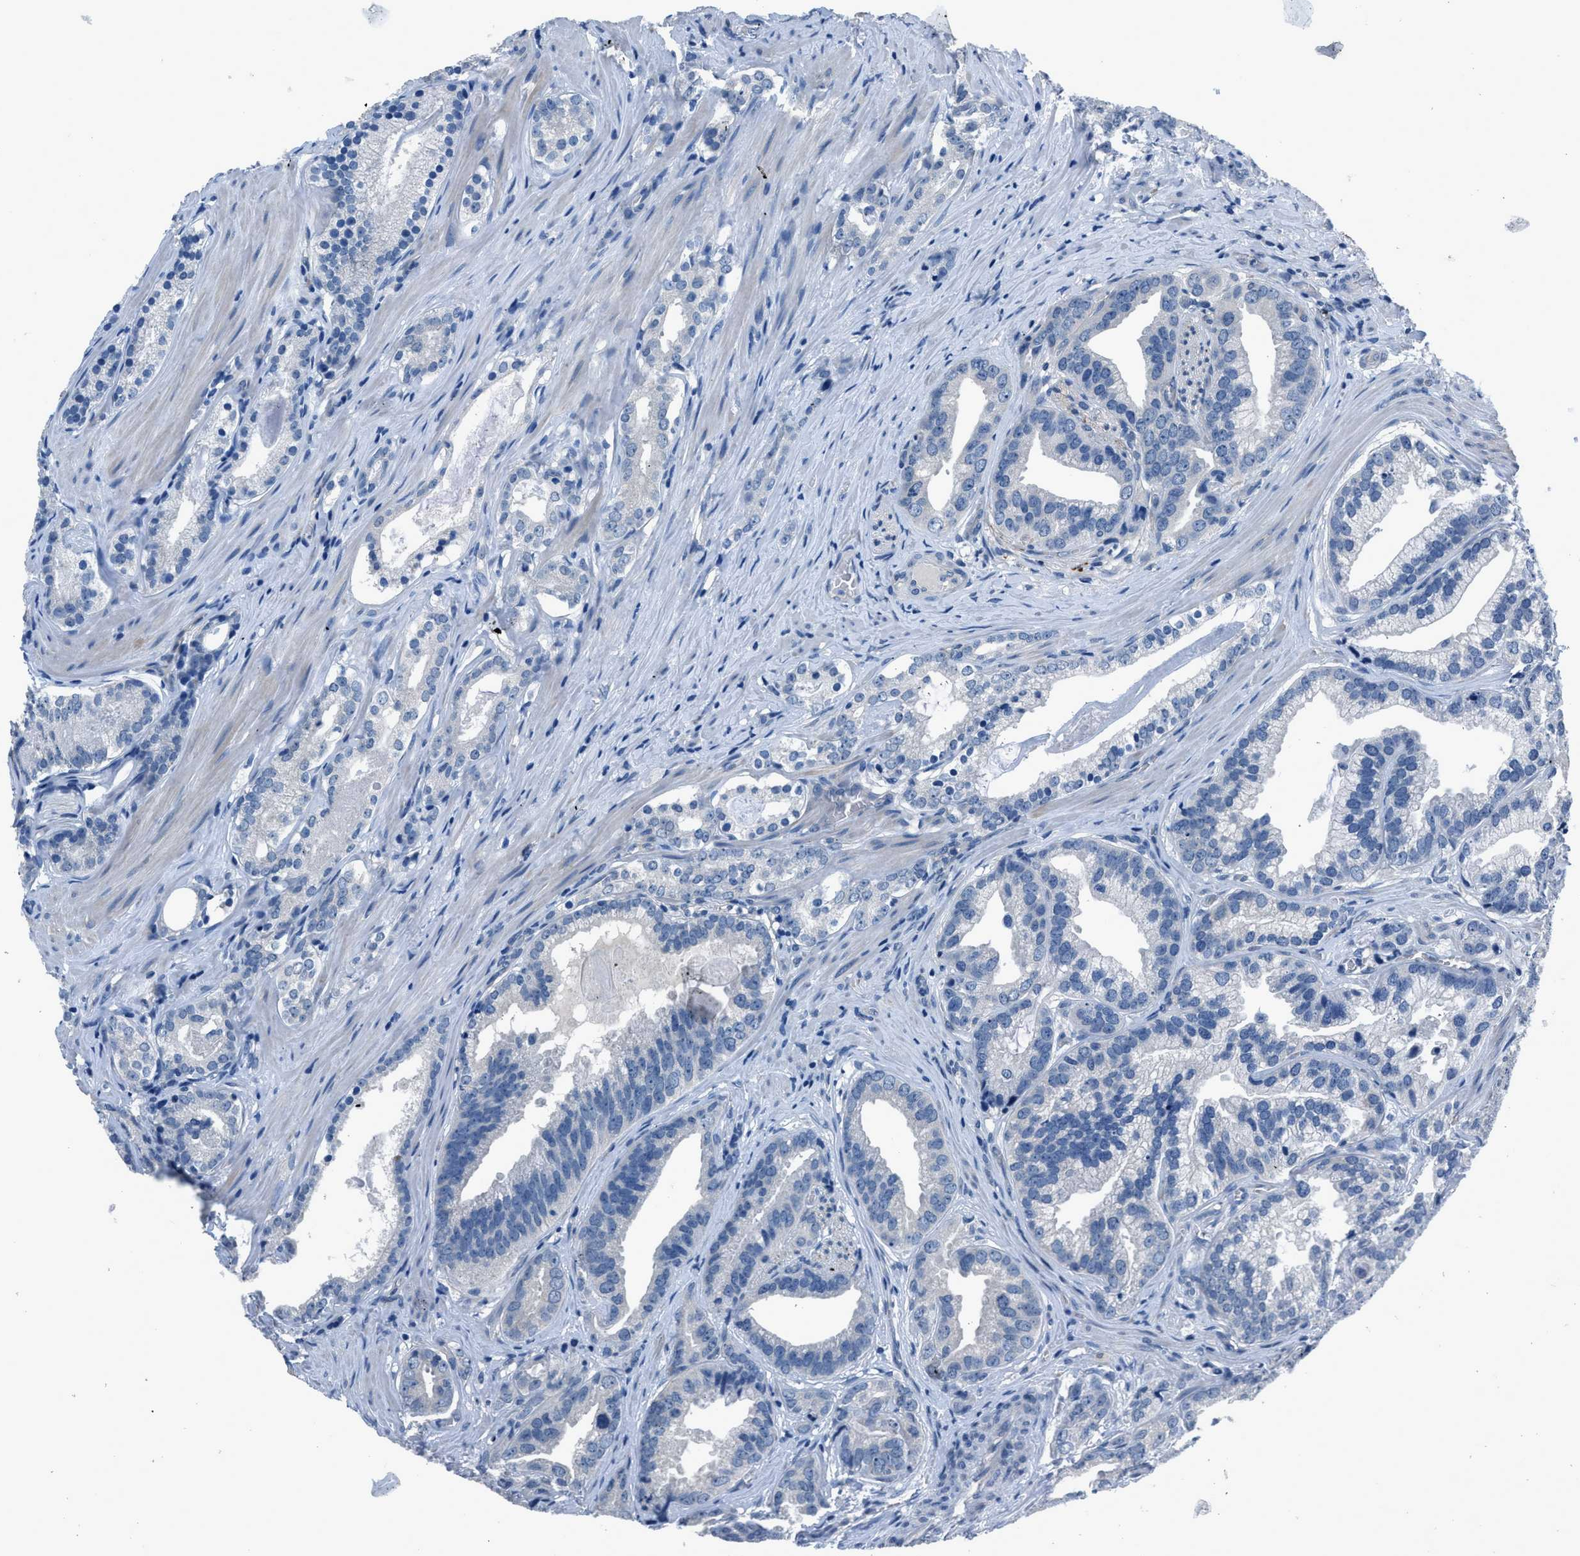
{"staining": {"intensity": "negative", "quantity": "none", "location": "none"}, "tissue": "prostate cancer", "cell_type": "Tumor cells", "image_type": "cancer", "snomed": [{"axis": "morphology", "description": "Adenocarcinoma, Low grade"}, {"axis": "topography", "description": "Prostate"}], "caption": "There is no significant expression in tumor cells of prostate cancer.", "gene": "GJA3", "patient": {"sex": "male", "age": 59}}